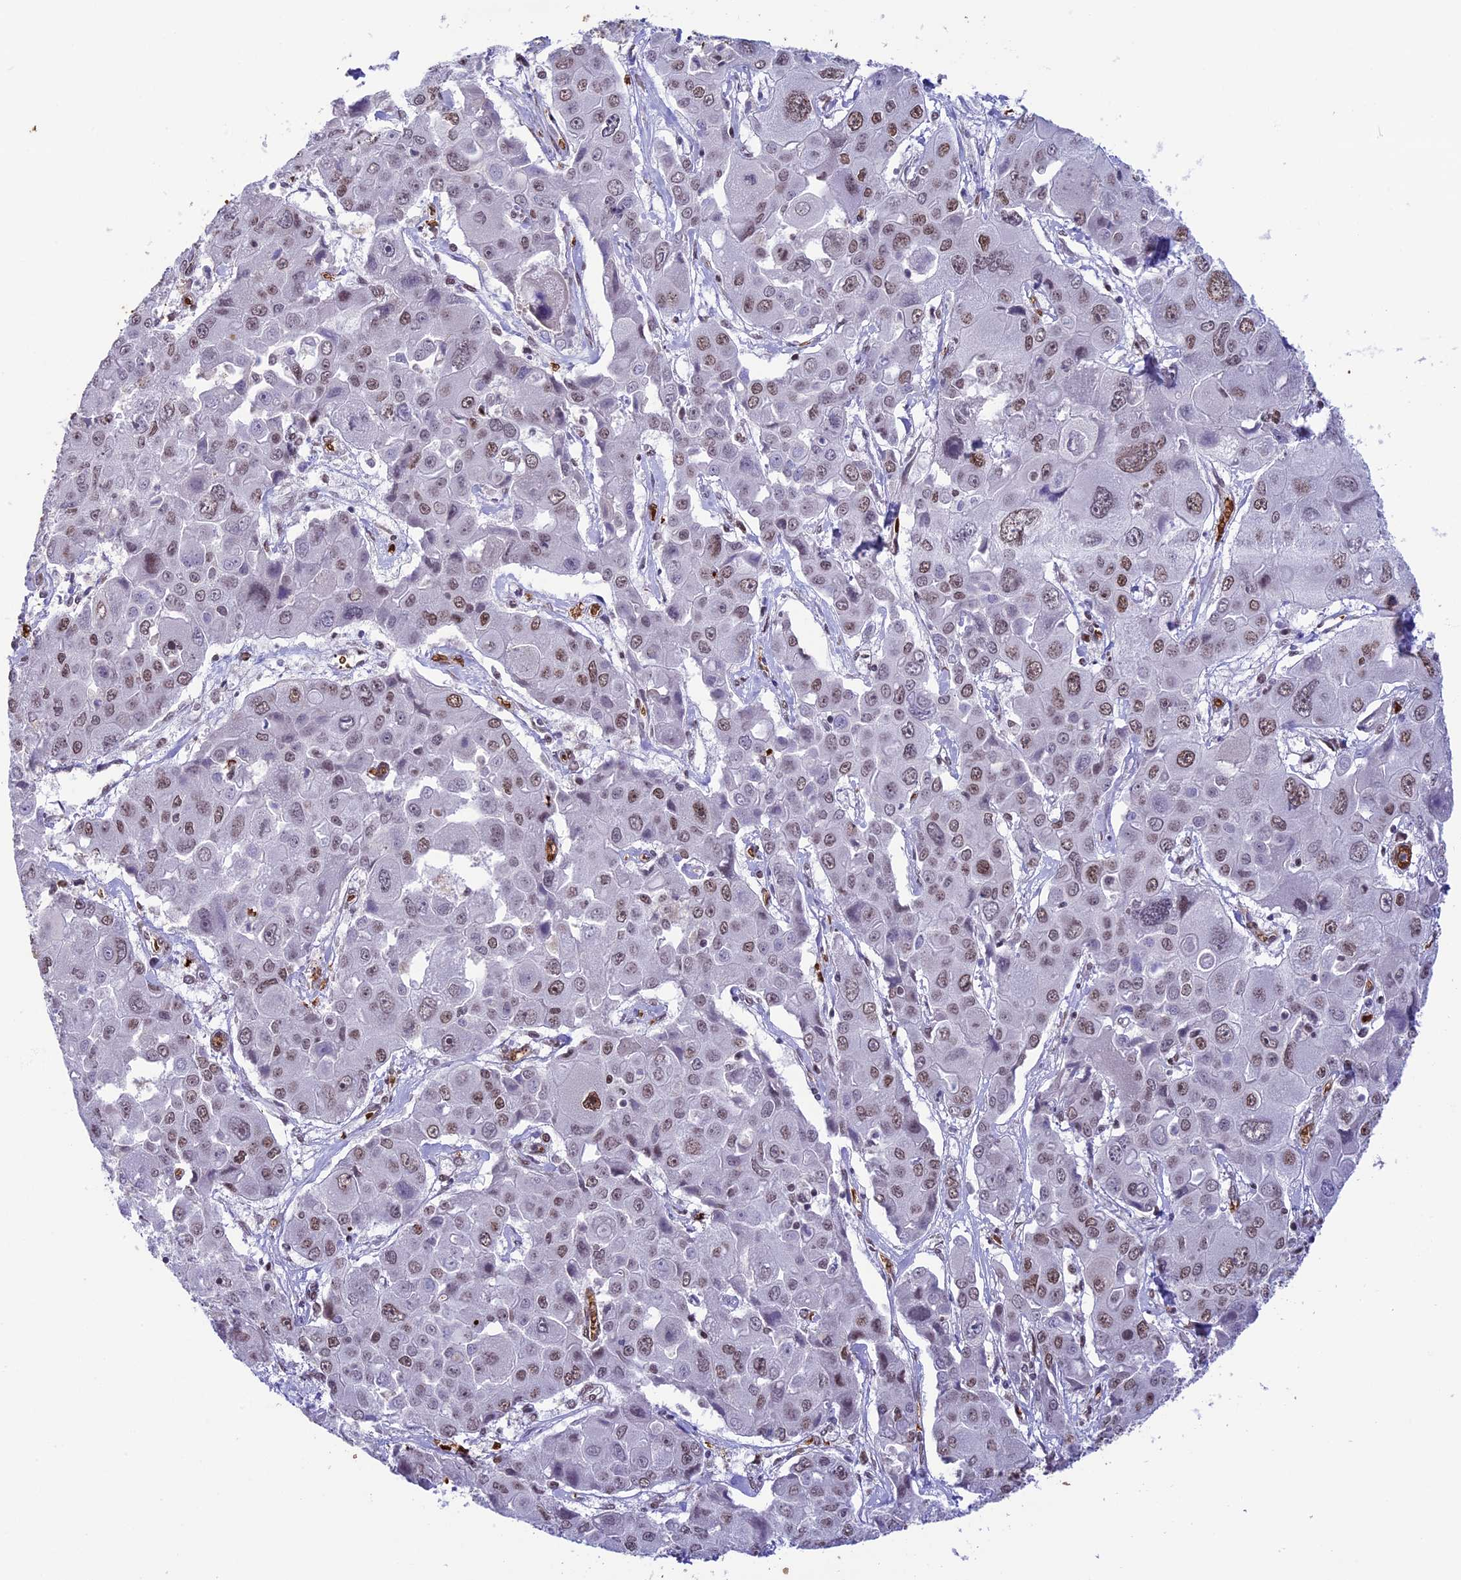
{"staining": {"intensity": "moderate", "quantity": "25%-75%", "location": "nuclear"}, "tissue": "liver cancer", "cell_type": "Tumor cells", "image_type": "cancer", "snomed": [{"axis": "morphology", "description": "Cholangiocarcinoma"}, {"axis": "topography", "description": "Liver"}], "caption": "Immunohistochemical staining of cholangiocarcinoma (liver) reveals medium levels of moderate nuclear protein staining in about 25%-75% of tumor cells. The protein is stained brown, and the nuclei are stained in blue (DAB (3,3'-diaminobenzidine) IHC with brightfield microscopy, high magnification).", "gene": "MPHOSPH8", "patient": {"sex": "male", "age": 67}}